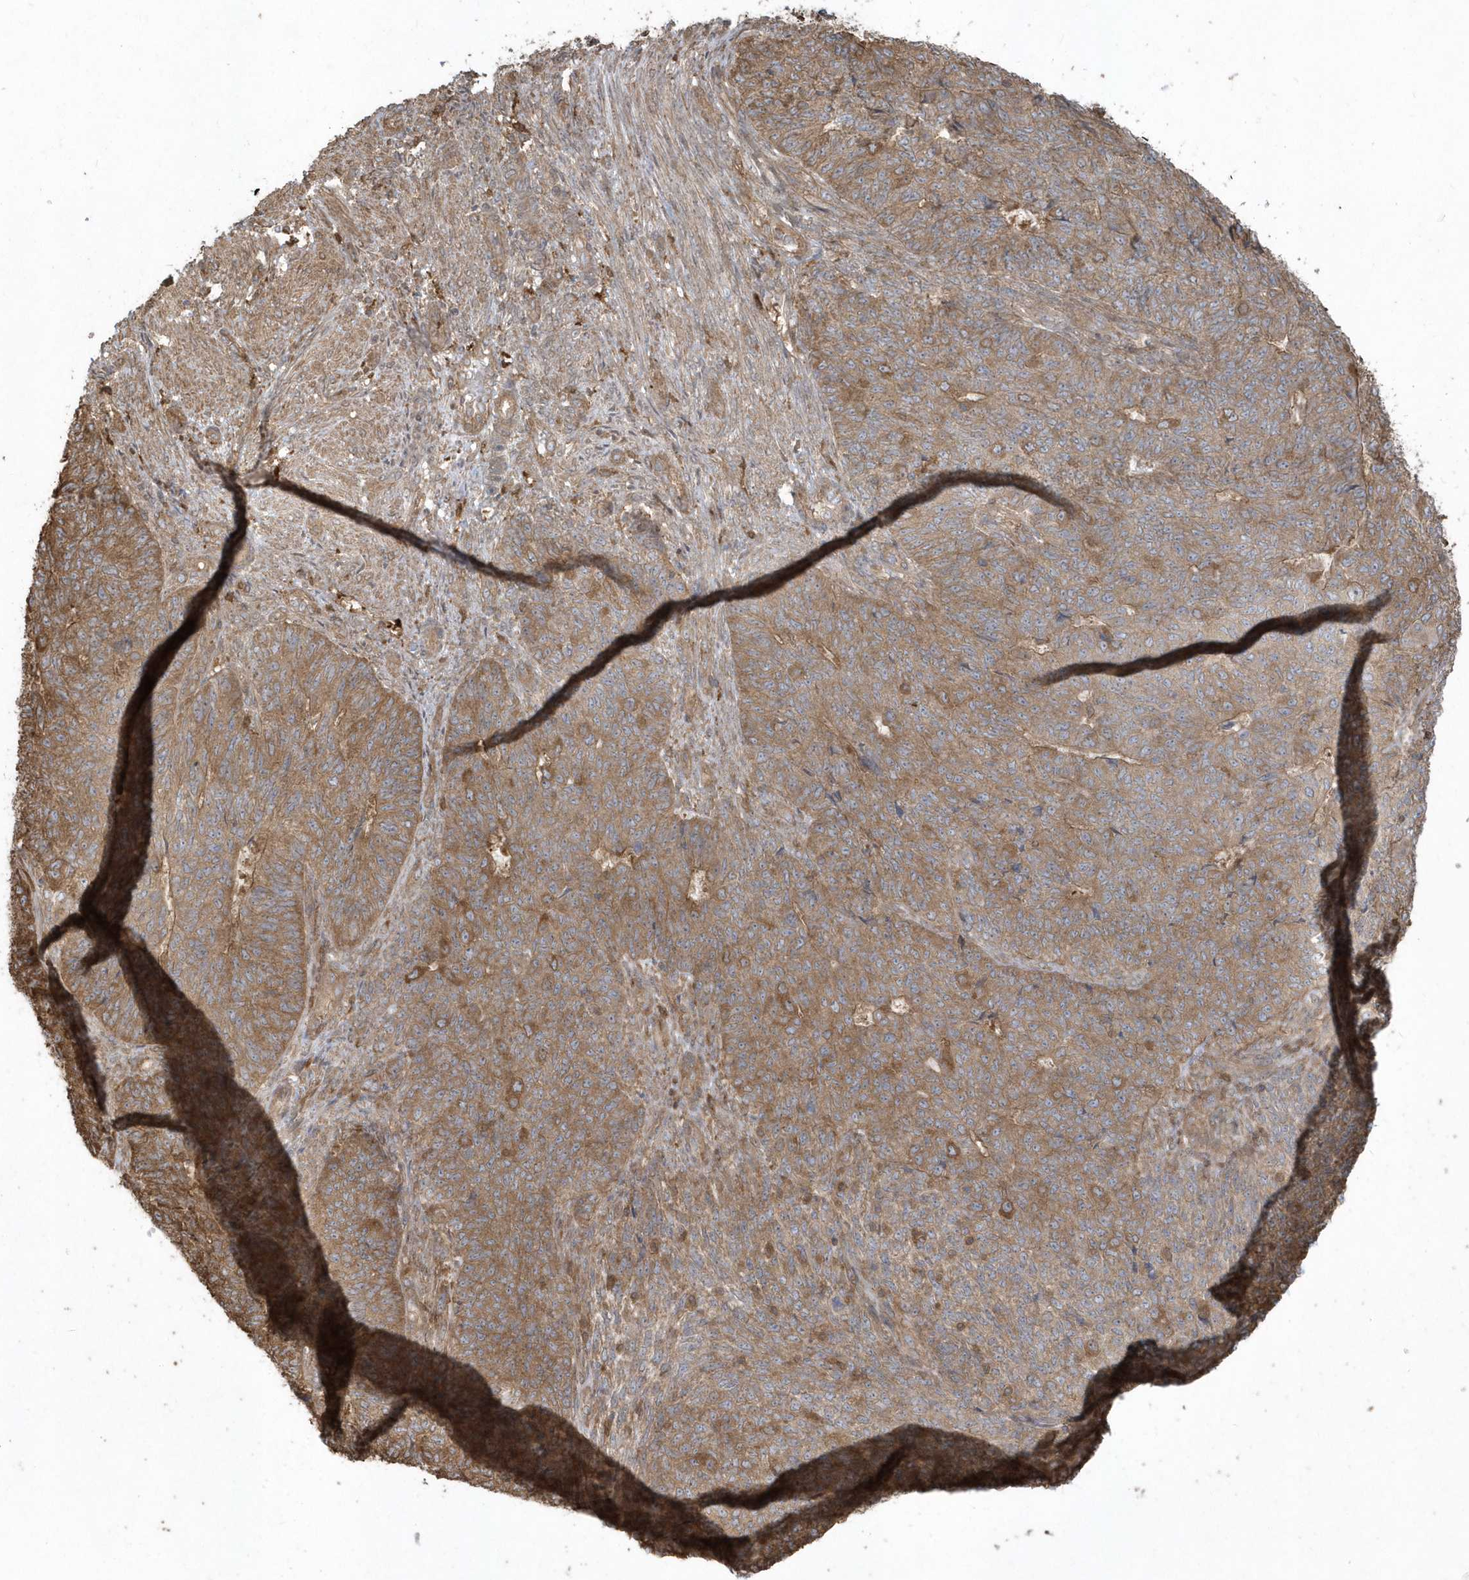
{"staining": {"intensity": "moderate", "quantity": ">75%", "location": "cytoplasmic/membranous"}, "tissue": "endometrial cancer", "cell_type": "Tumor cells", "image_type": "cancer", "snomed": [{"axis": "morphology", "description": "Adenocarcinoma, NOS"}, {"axis": "topography", "description": "Endometrium"}], "caption": "DAB immunohistochemical staining of adenocarcinoma (endometrial) displays moderate cytoplasmic/membranous protein expression in approximately >75% of tumor cells.", "gene": "HNMT", "patient": {"sex": "female", "age": 32}}